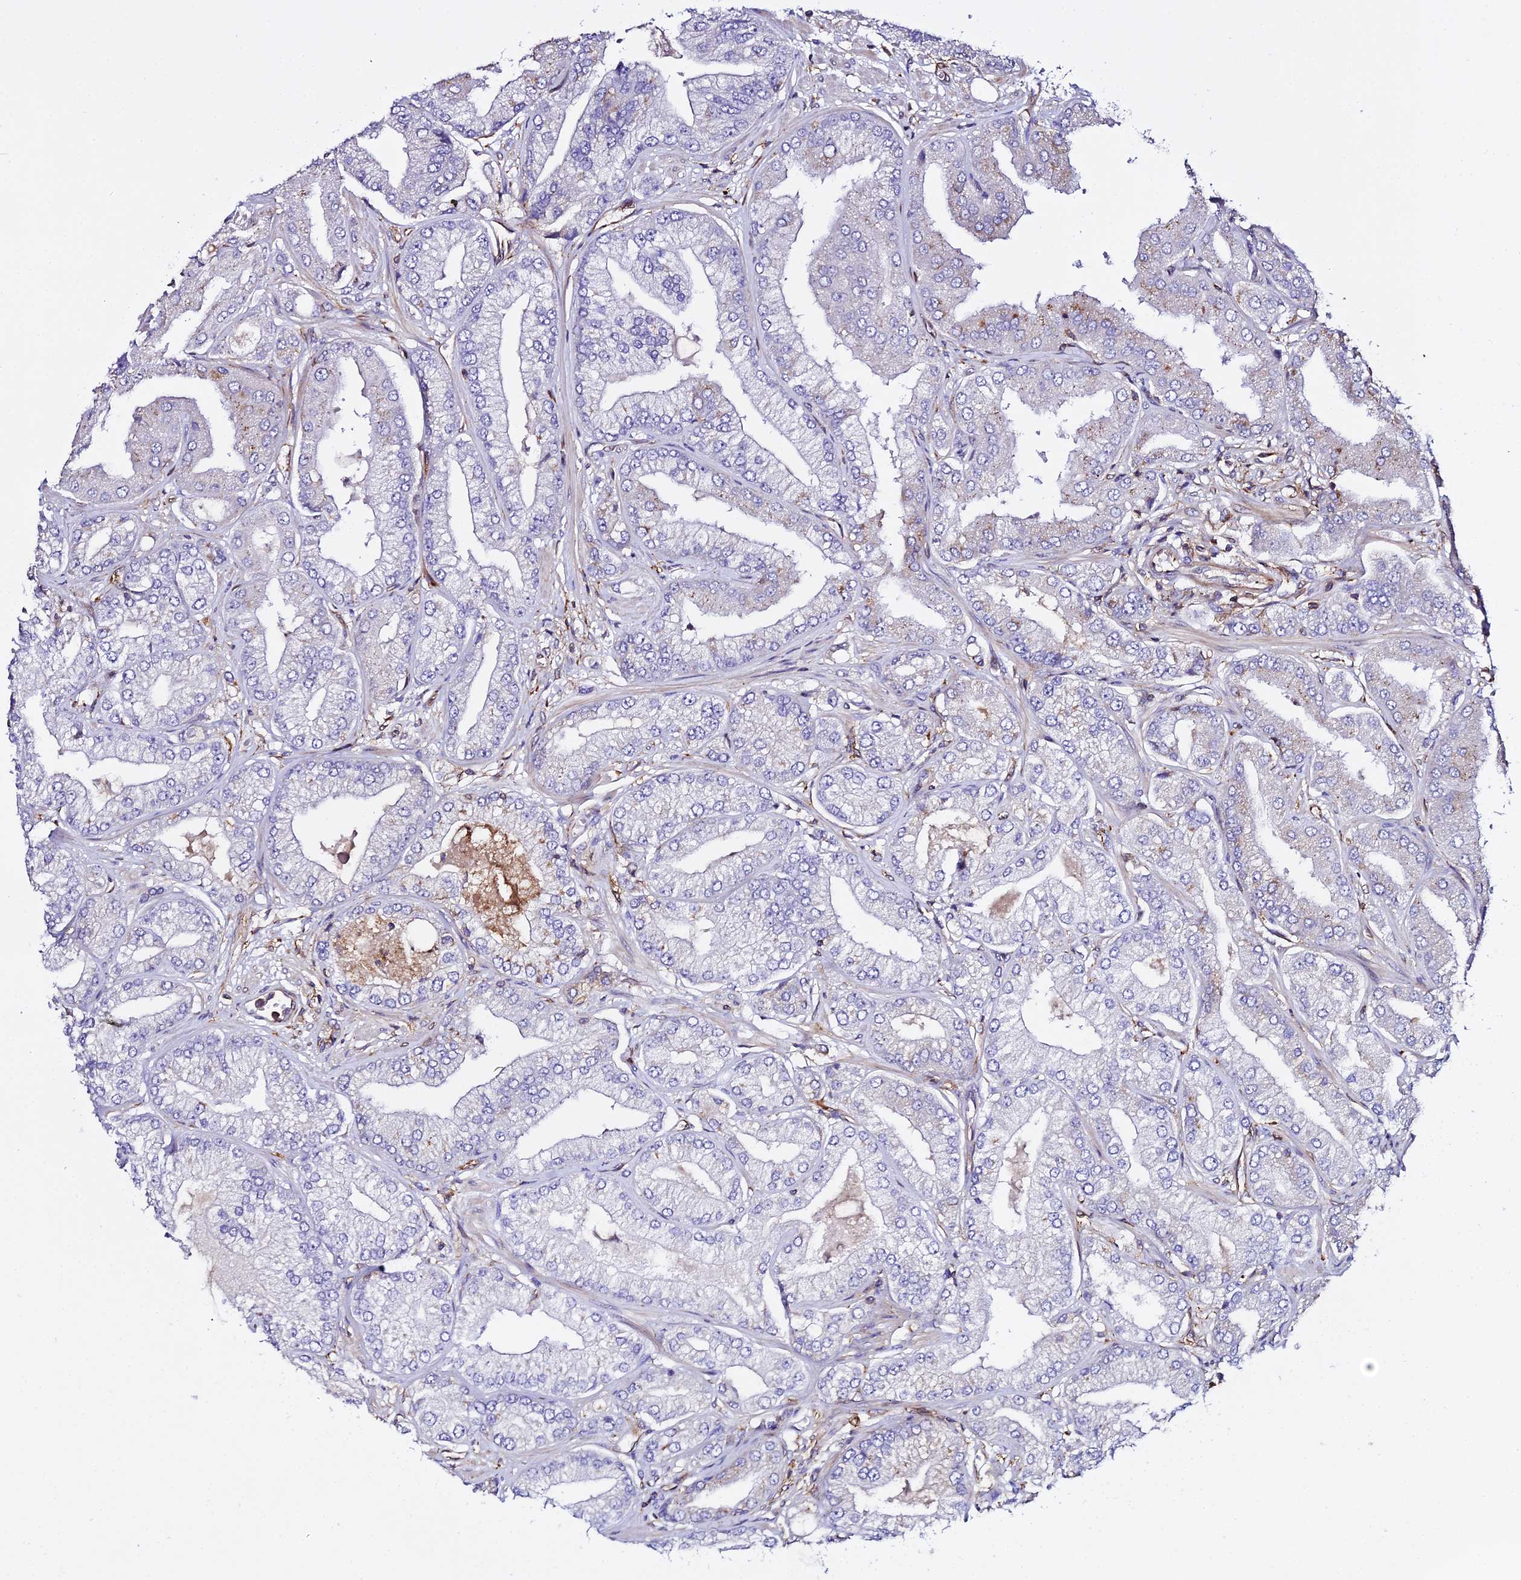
{"staining": {"intensity": "negative", "quantity": "none", "location": "none"}, "tissue": "prostate cancer", "cell_type": "Tumor cells", "image_type": "cancer", "snomed": [{"axis": "morphology", "description": "Adenocarcinoma, Low grade"}, {"axis": "topography", "description": "Prostate"}], "caption": "High magnification brightfield microscopy of prostate cancer (adenocarcinoma (low-grade)) stained with DAB (brown) and counterstained with hematoxylin (blue): tumor cells show no significant staining. Nuclei are stained in blue.", "gene": "TRPV2", "patient": {"sex": "male", "age": 55}}